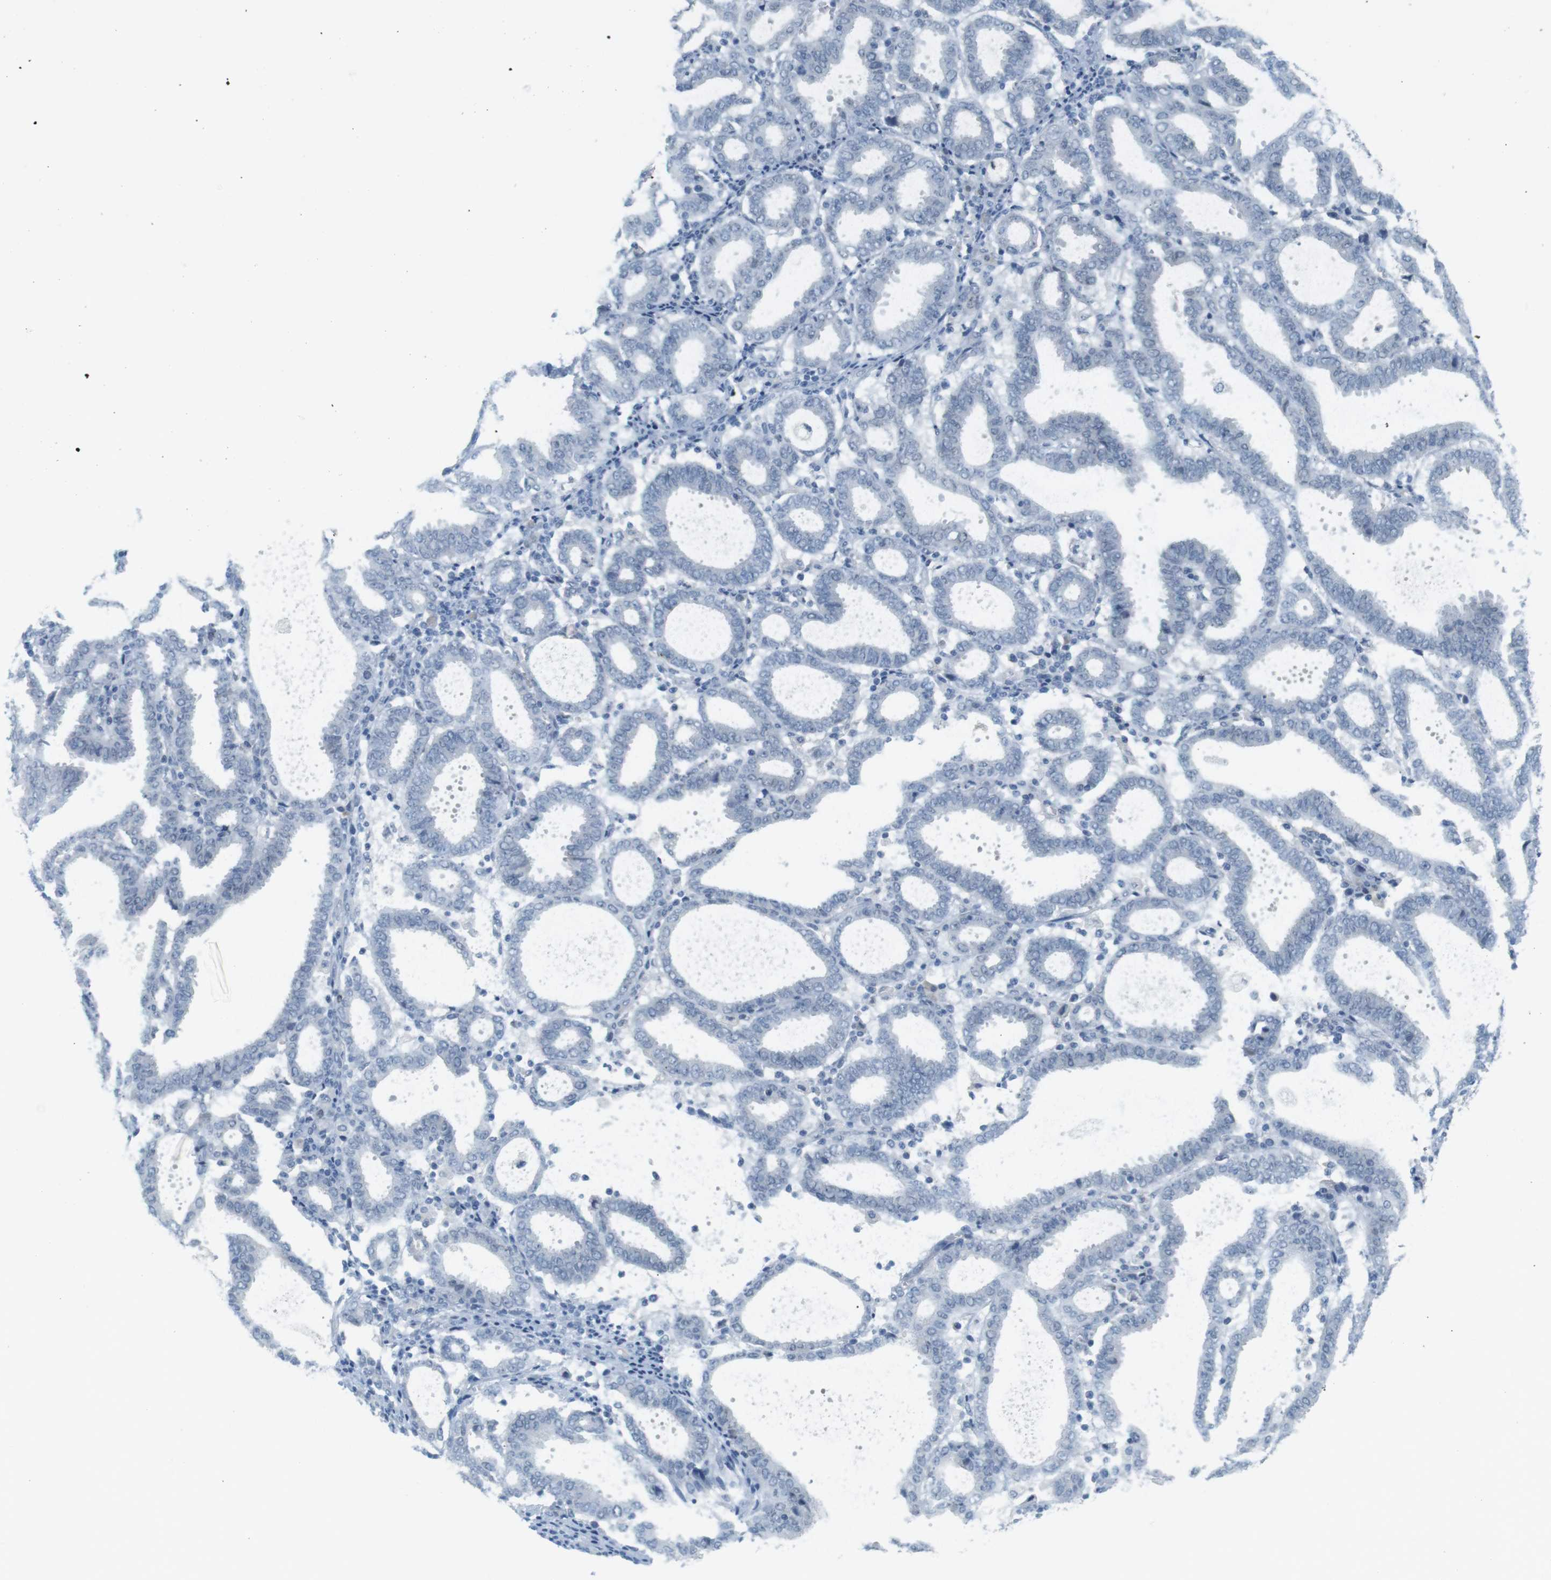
{"staining": {"intensity": "negative", "quantity": "none", "location": "none"}, "tissue": "endometrial cancer", "cell_type": "Tumor cells", "image_type": "cancer", "snomed": [{"axis": "morphology", "description": "Adenocarcinoma, NOS"}, {"axis": "topography", "description": "Uterus"}], "caption": "Immunohistochemistry (IHC) micrograph of human endometrial cancer (adenocarcinoma) stained for a protein (brown), which exhibits no expression in tumor cells.", "gene": "CREB3L2", "patient": {"sex": "female", "age": 83}}